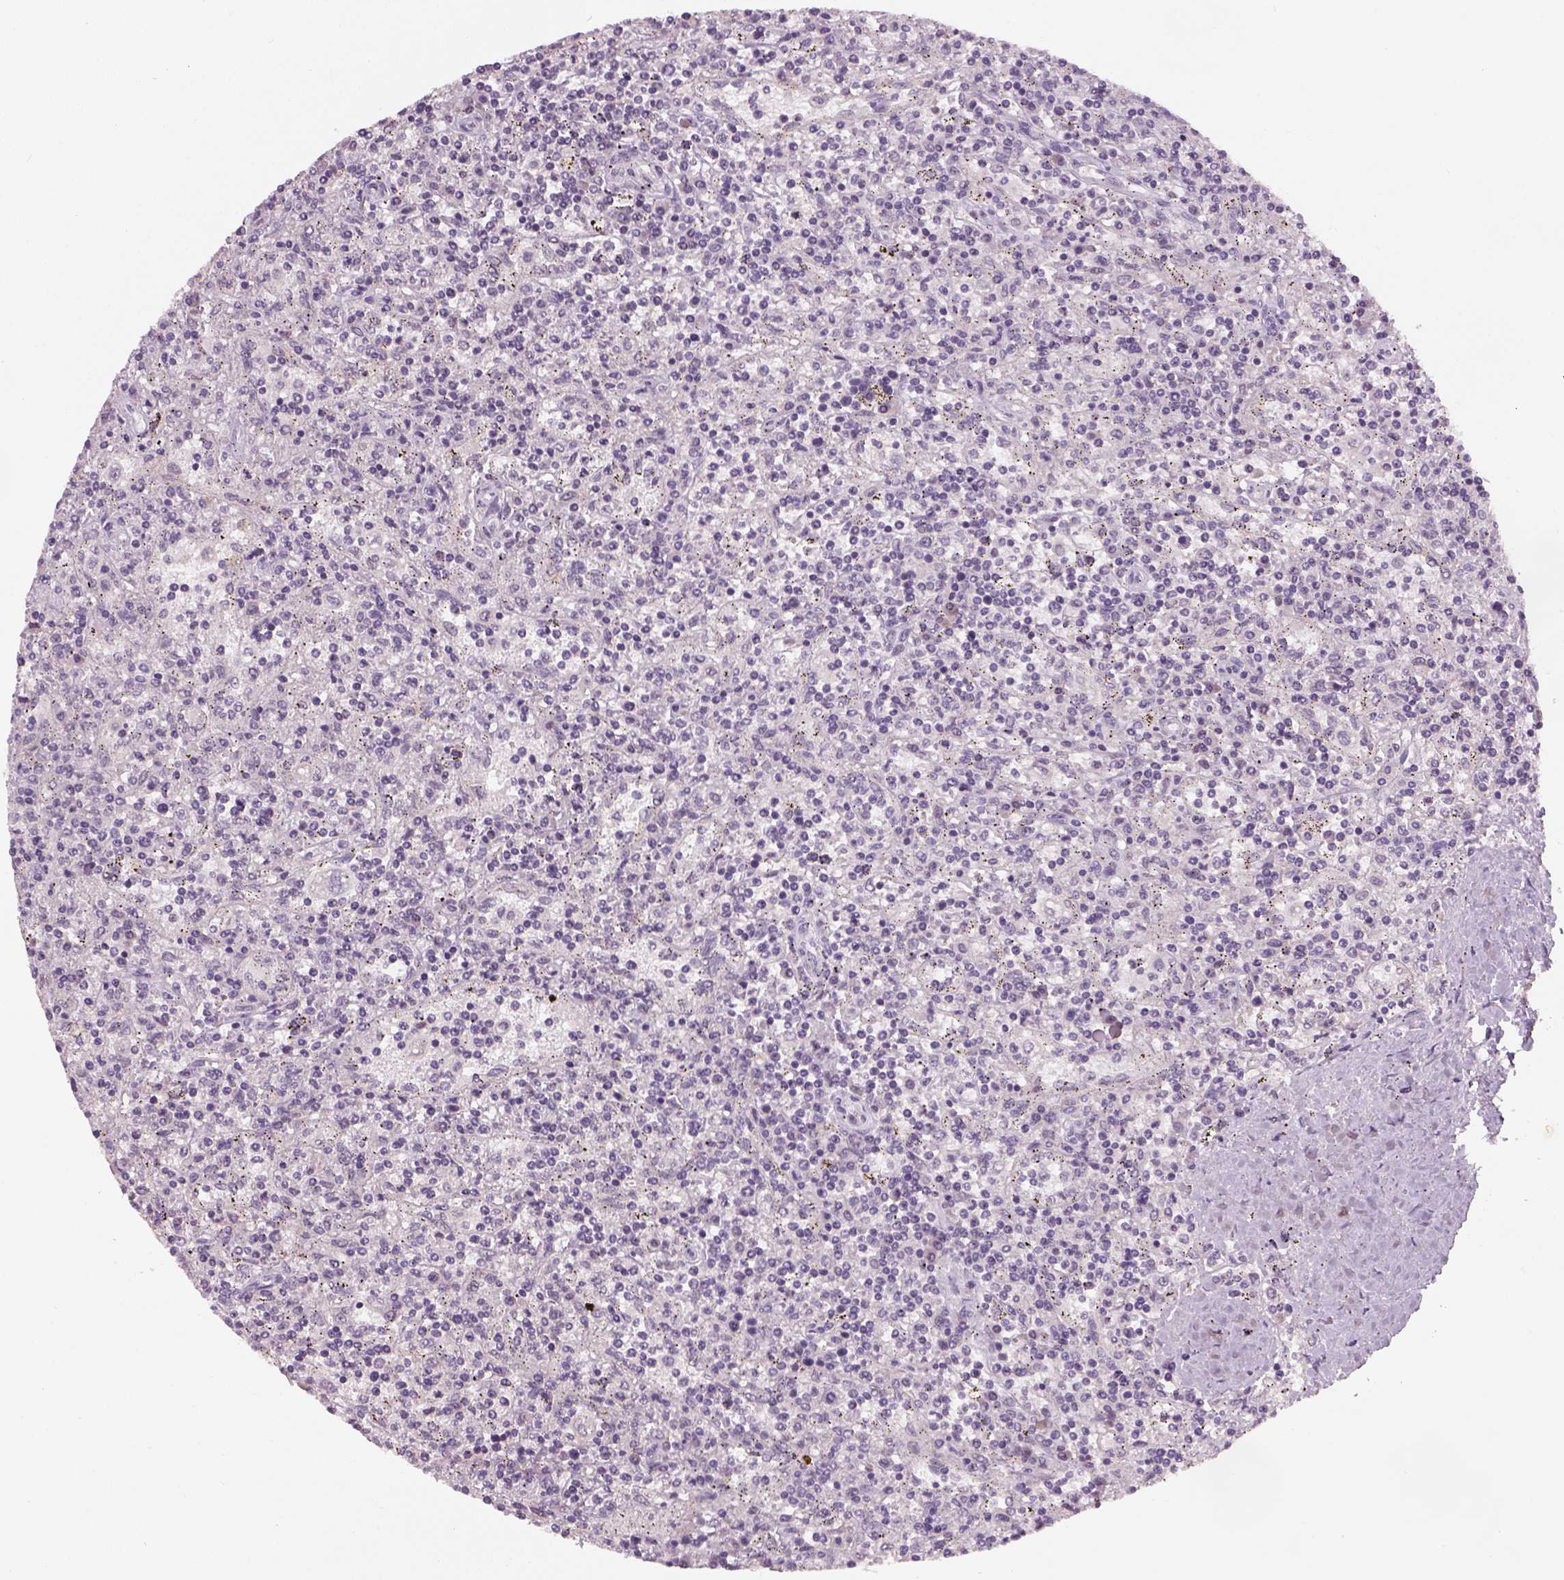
{"staining": {"intensity": "negative", "quantity": "none", "location": "none"}, "tissue": "lymphoma", "cell_type": "Tumor cells", "image_type": "cancer", "snomed": [{"axis": "morphology", "description": "Malignant lymphoma, non-Hodgkin's type, Low grade"}, {"axis": "topography", "description": "Spleen"}], "caption": "Lymphoma was stained to show a protein in brown. There is no significant expression in tumor cells. (Immunohistochemistry, brightfield microscopy, high magnification).", "gene": "GDNF", "patient": {"sex": "male", "age": 62}}